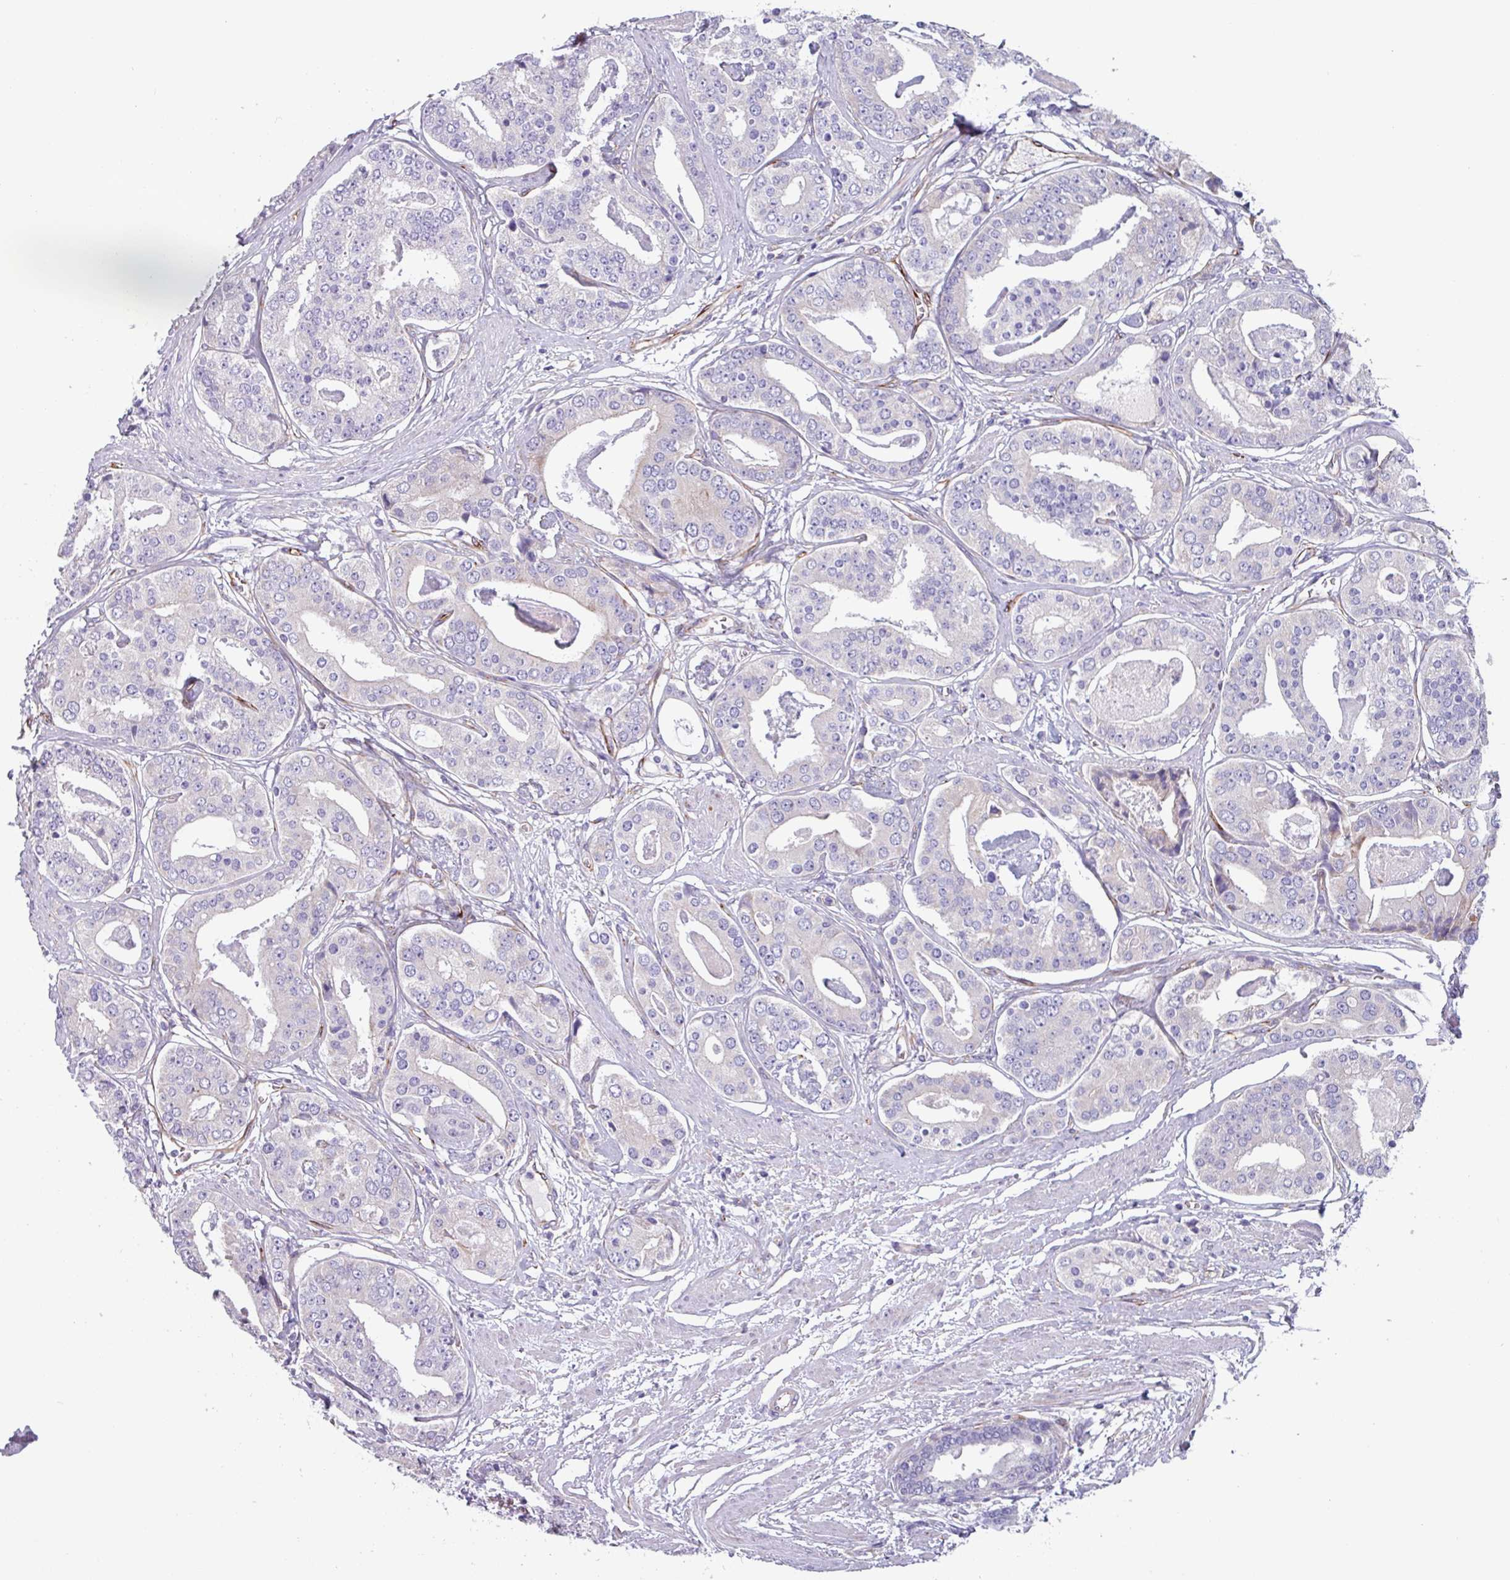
{"staining": {"intensity": "negative", "quantity": "none", "location": "none"}, "tissue": "prostate cancer", "cell_type": "Tumor cells", "image_type": "cancer", "snomed": [{"axis": "morphology", "description": "Adenocarcinoma, High grade"}, {"axis": "topography", "description": "Prostate"}], "caption": "Human prostate cancer stained for a protein using immunohistochemistry (IHC) shows no staining in tumor cells.", "gene": "BTD", "patient": {"sex": "male", "age": 71}}